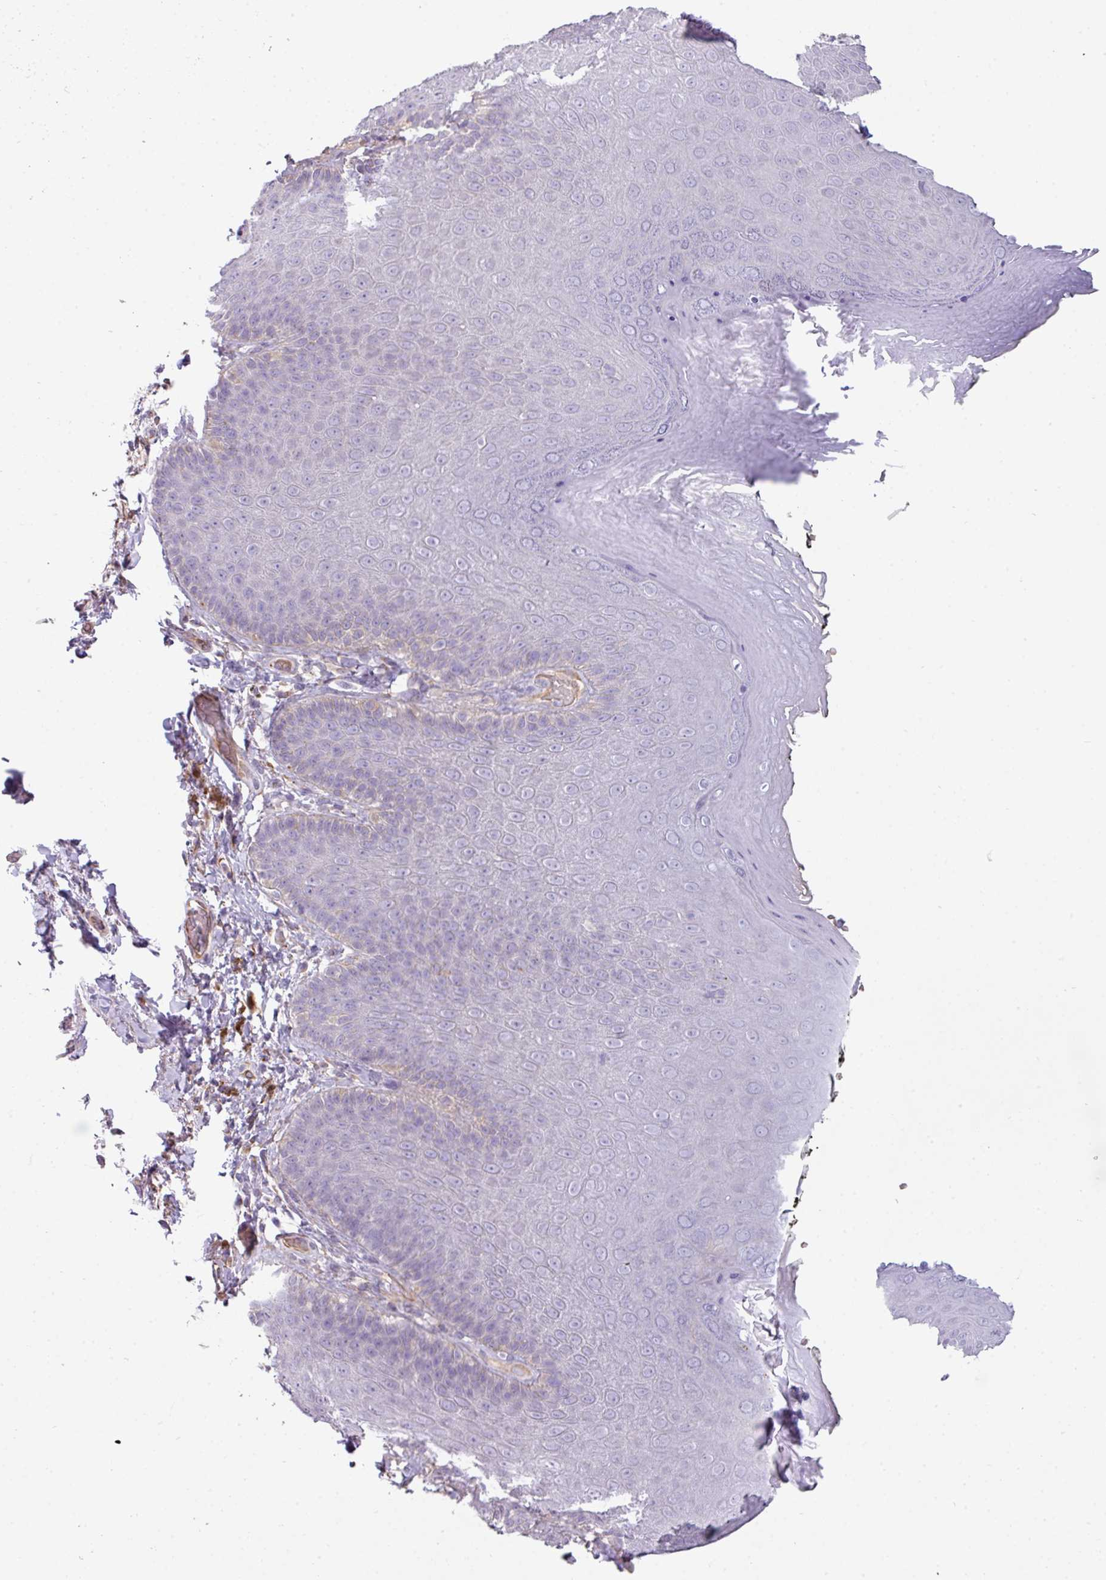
{"staining": {"intensity": "negative", "quantity": "none", "location": "none"}, "tissue": "skin", "cell_type": "Epidermal cells", "image_type": "normal", "snomed": [{"axis": "morphology", "description": "Normal tissue, NOS"}, {"axis": "topography", "description": "Anal"}, {"axis": "topography", "description": "Peripheral nerve tissue"}], "caption": "A histopathology image of skin stained for a protein displays no brown staining in epidermal cells.", "gene": "BUD23", "patient": {"sex": "male", "age": 53}}